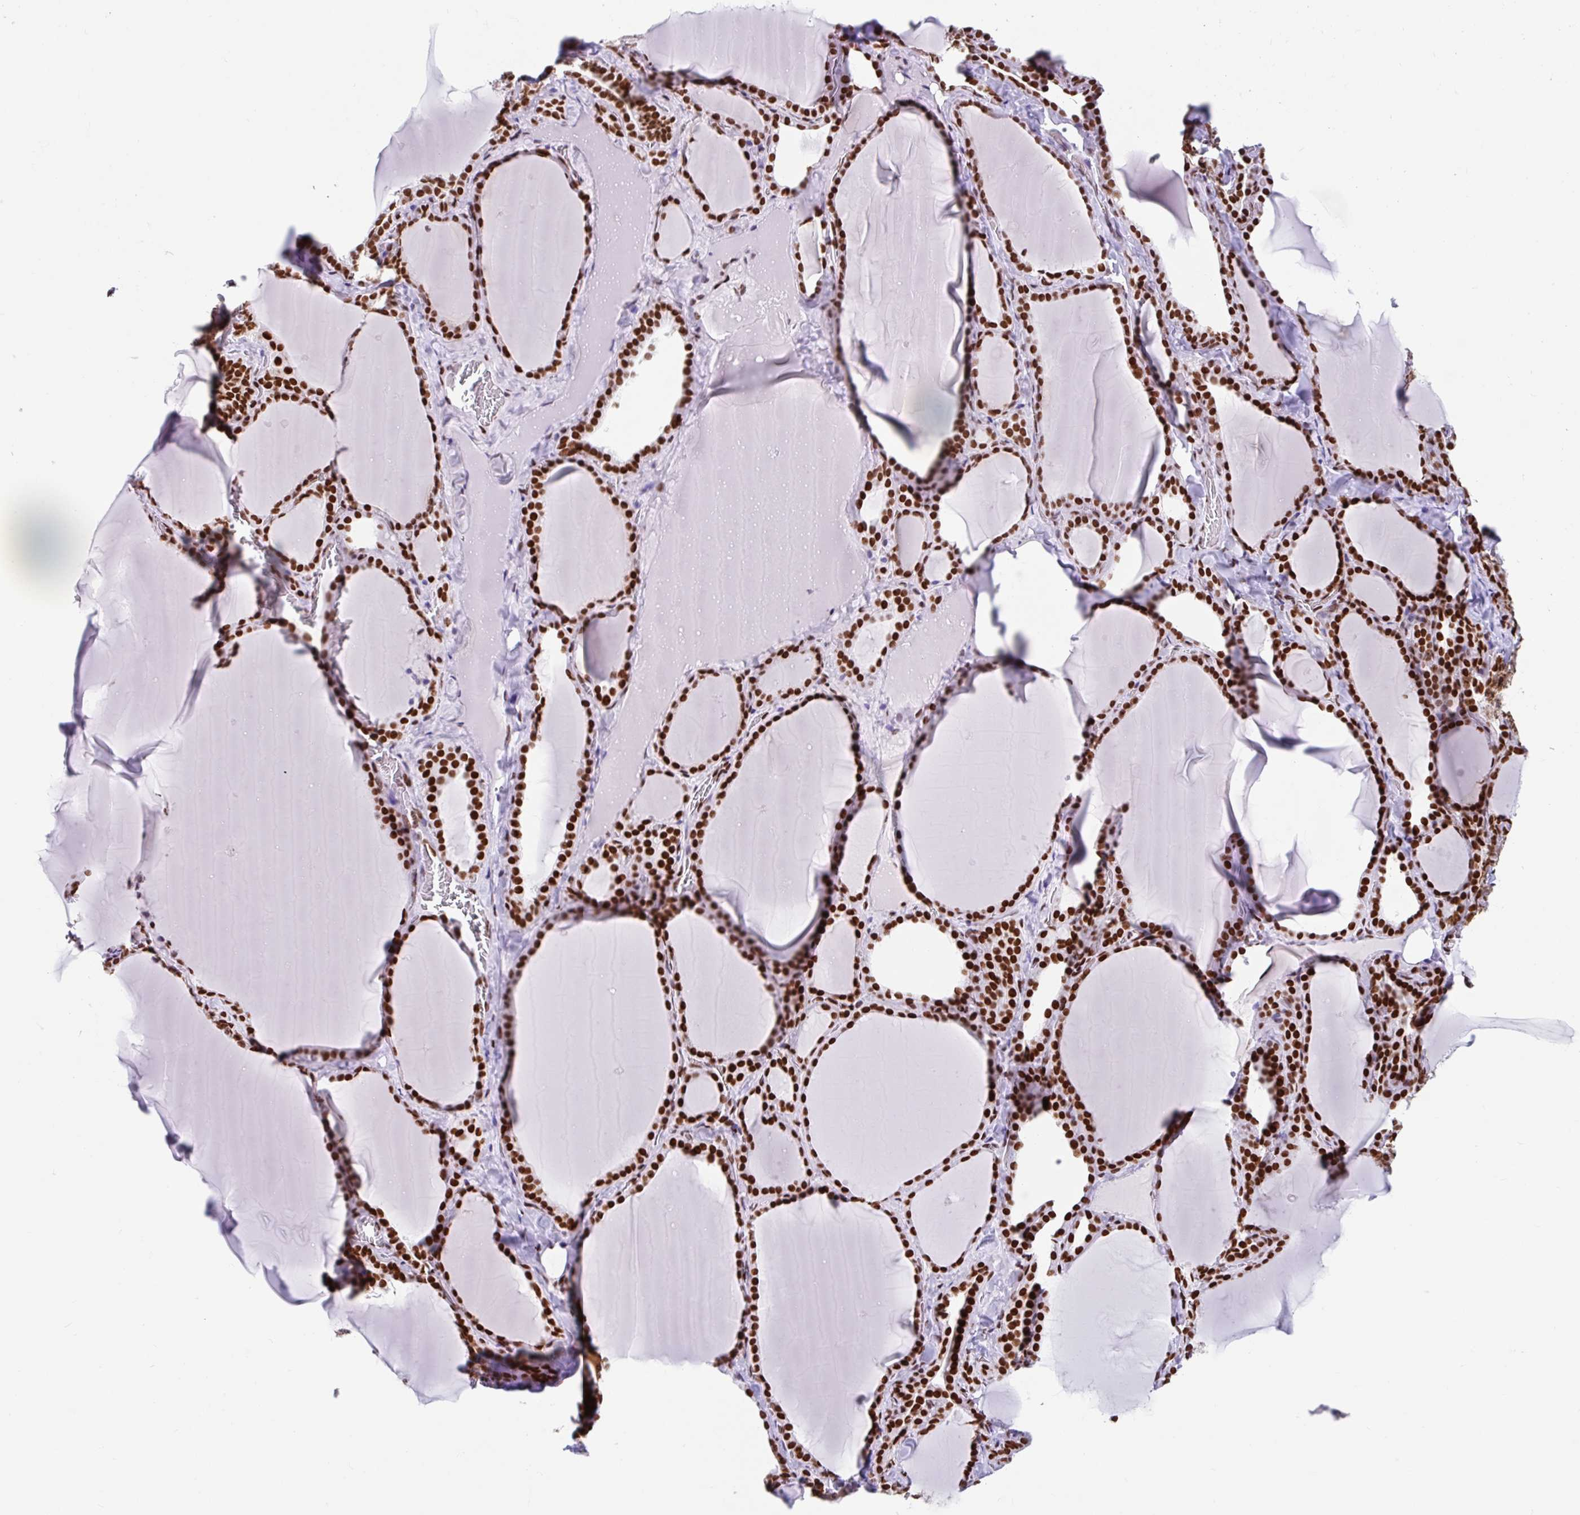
{"staining": {"intensity": "strong", "quantity": ">75%", "location": "nuclear"}, "tissue": "thyroid gland", "cell_type": "Glandular cells", "image_type": "normal", "snomed": [{"axis": "morphology", "description": "Normal tissue, NOS"}, {"axis": "topography", "description": "Thyroid gland"}], "caption": "DAB (3,3'-diaminobenzidine) immunohistochemical staining of unremarkable thyroid gland shows strong nuclear protein expression in approximately >75% of glandular cells. (Stains: DAB in brown, nuclei in blue, Microscopy: brightfield microscopy at high magnification).", "gene": "KHDRBS1", "patient": {"sex": "female", "age": 22}}